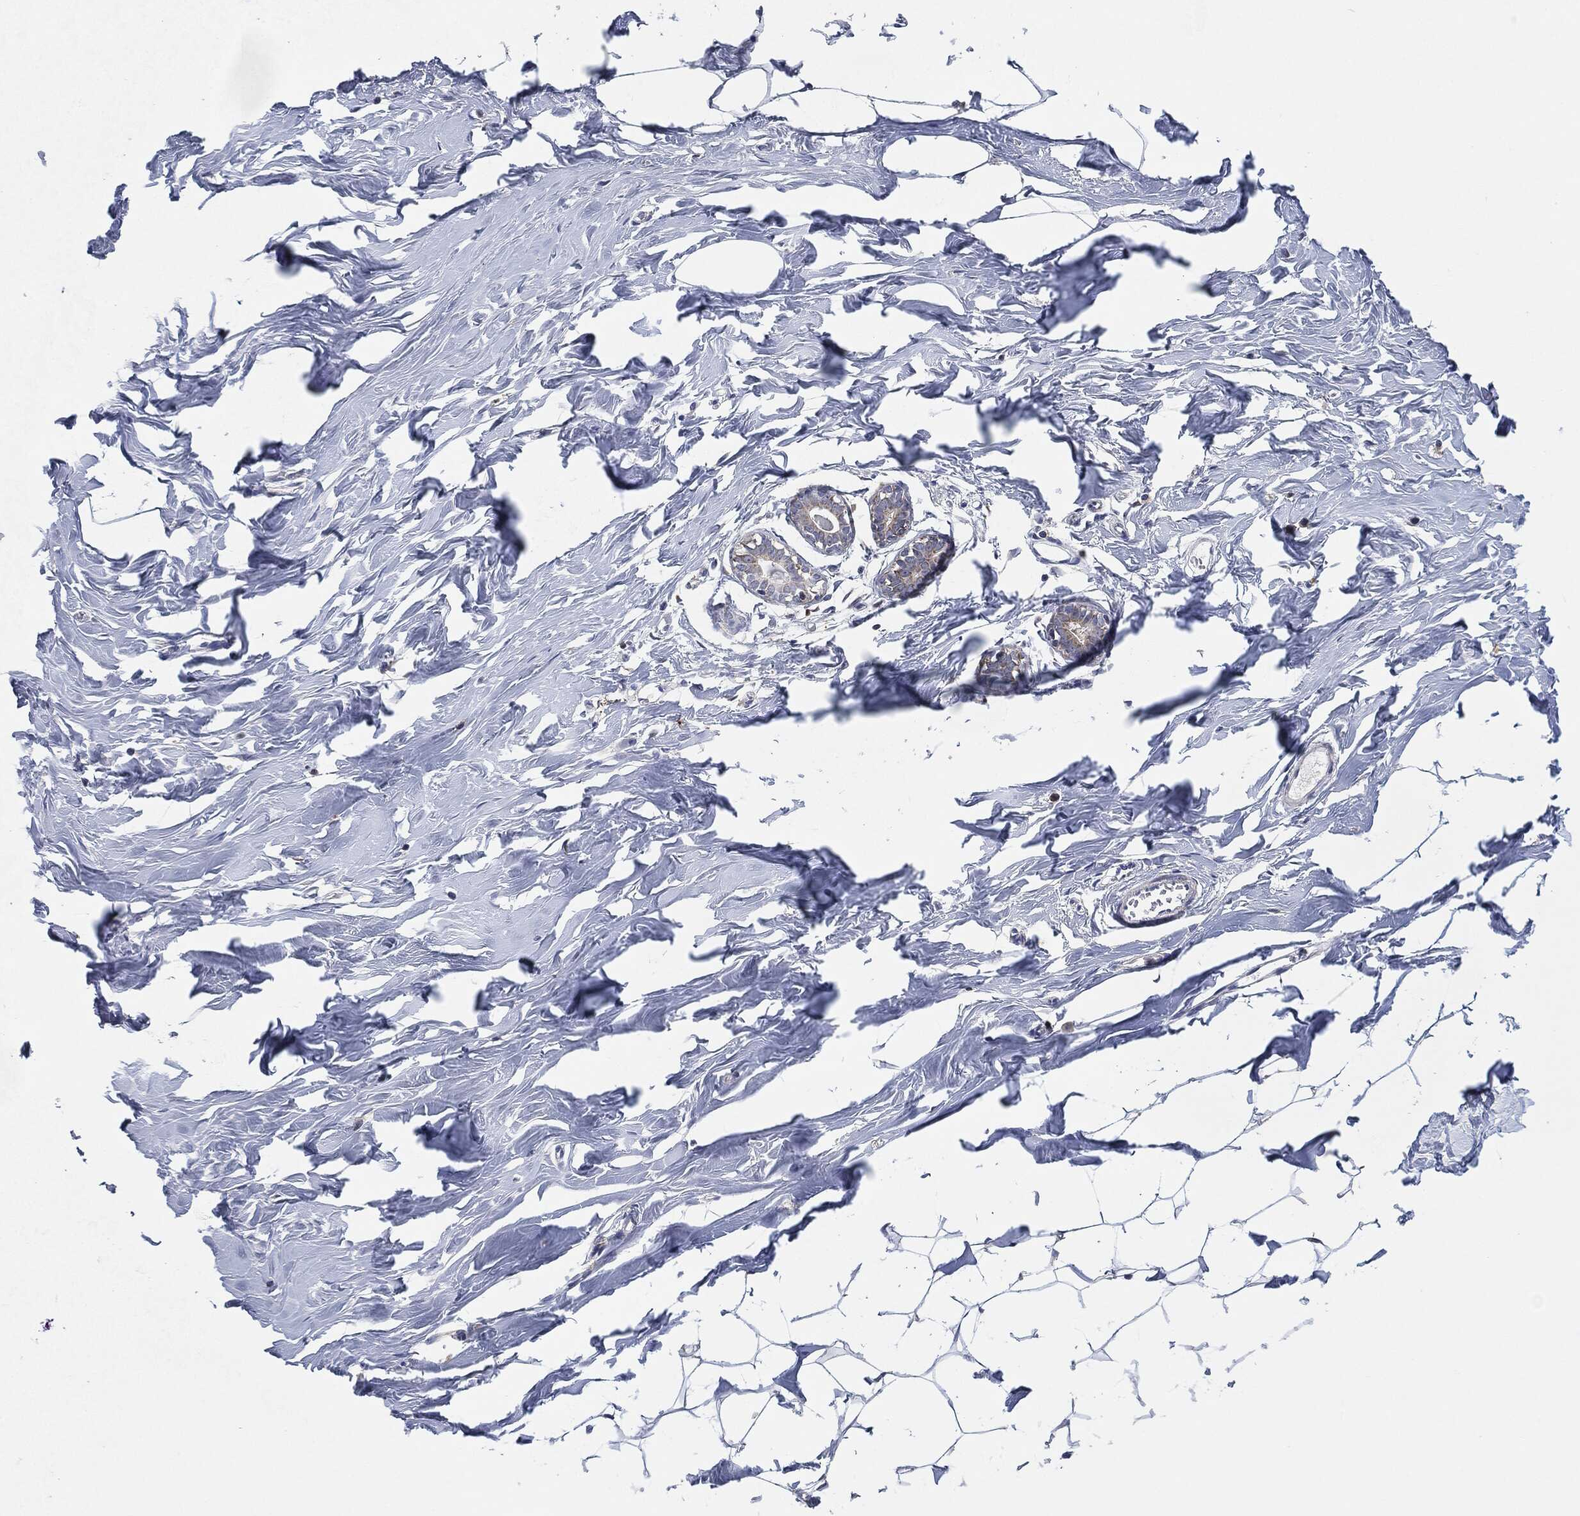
{"staining": {"intensity": "negative", "quantity": "none", "location": "none"}, "tissue": "breast", "cell_type": "Adipocytes", "image_type": "normal", "snomed": [{"axis": "morphology", "description": "Normal tissue, NOS"}, {"axis": "morphology", "description": "Lobular carcinoma, in situ"}, {"axis": "topography", "description": "Breast"}], "caption": "Human breast stained for a protein using immunohistochemistry (IHC) demonstrates no positivity in adipocytes.", "gene": "TMEM11", "patient": {"sex": "female", "age": 35}}